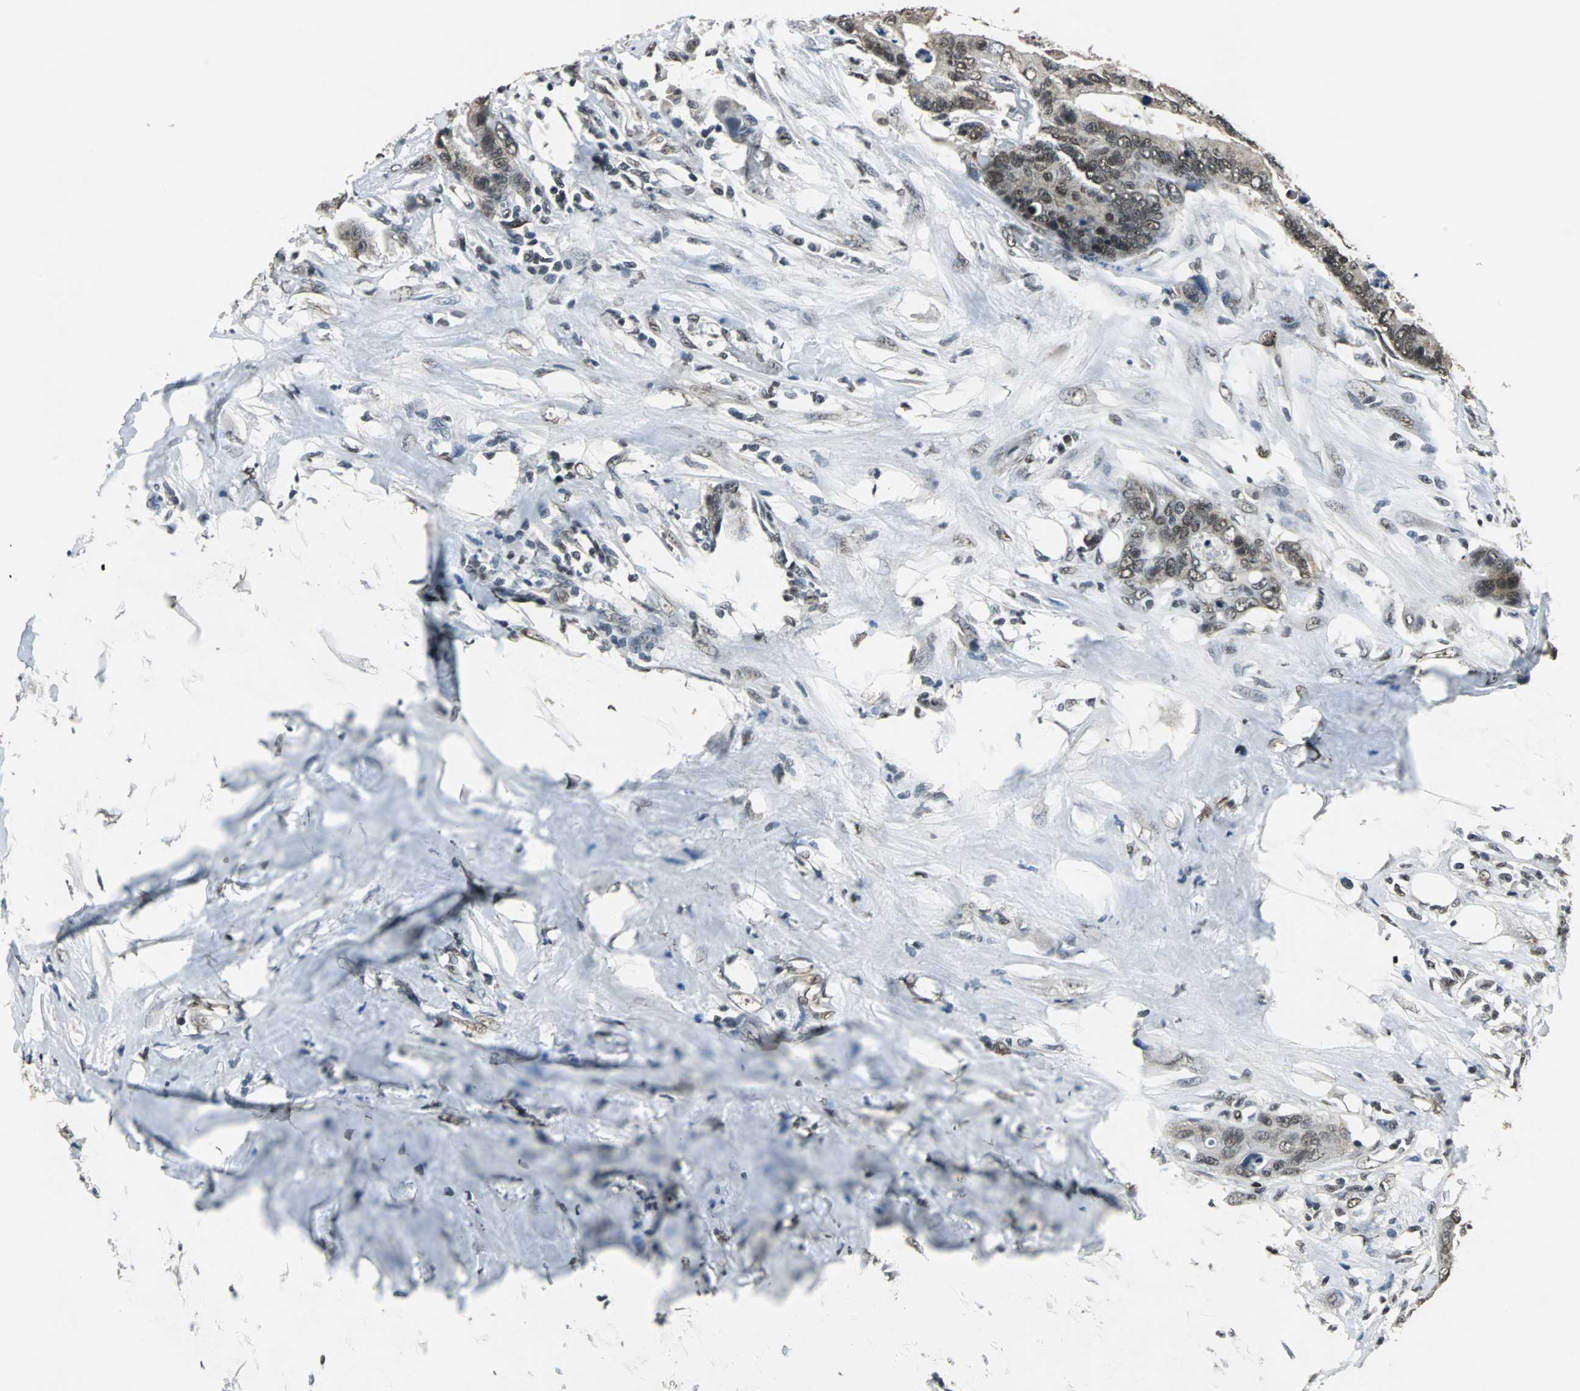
{"staining": {"intensity": "moderate", "quantity": ">75%", "location": "cytoplasmic/membranous,nuclear"}, "tissue": "colorectal cancer", "cell_type": "Tumor cells", "image_type": "cancer", "snomed": [{"axis": "morphology", "description": "Adenocarcinoma, NOS"}, {"axis": "topography", "description": "Rectum"}], "caption": "DAB immunohistochemical staining of colorectal cancer (adenocarcinoma) shows moderate cytoplasmic/membranous and nuclear protein staining in about >75% of tumor cells.", "gene": "RBM14", "patient": {"sex": "male", "age": 55}}